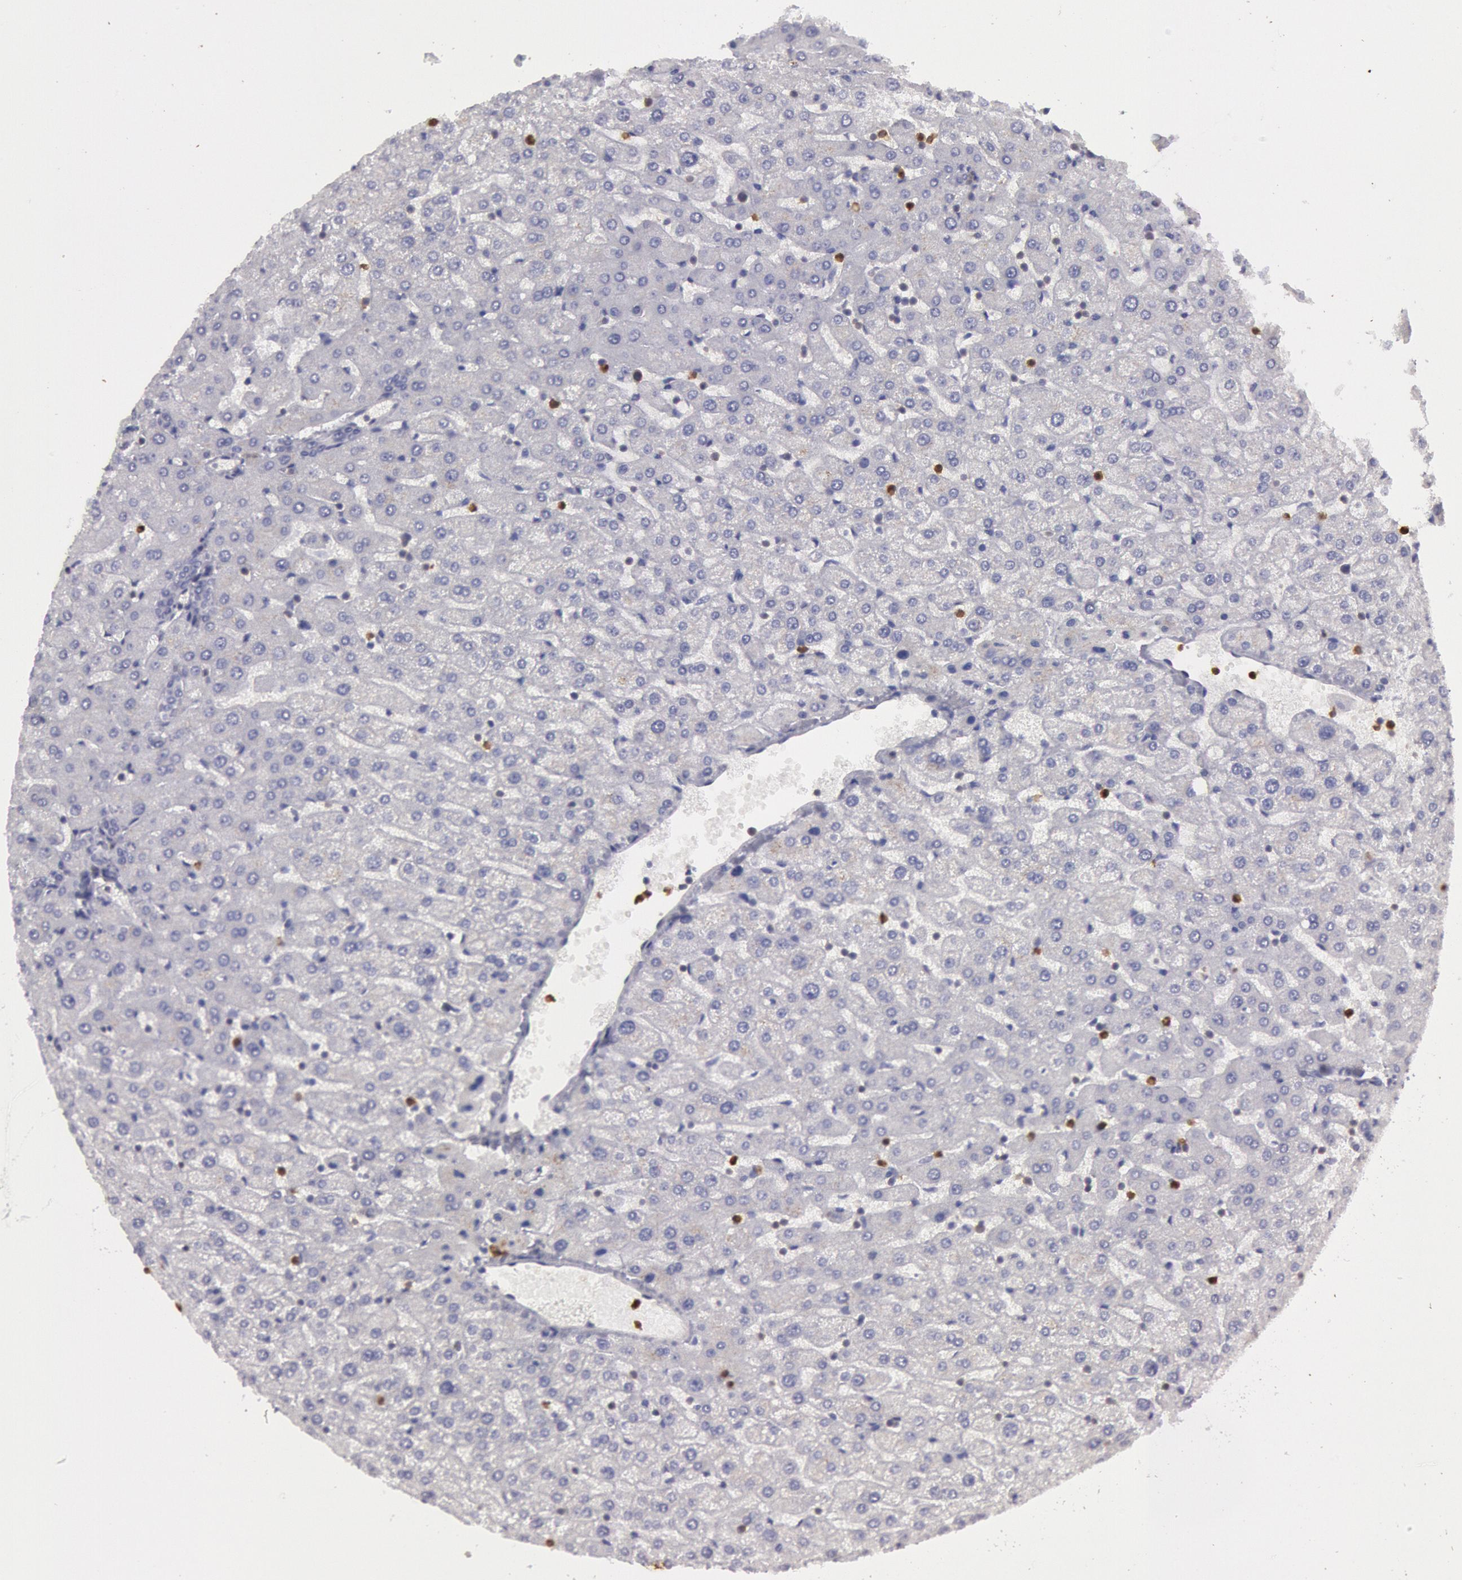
{"staining": {"intensity": "negative", "quantity": "none", "location": "none"}, "tissue": "liver", "cell_type": "Cholangiocytes", "image_type": "normal", "snomed": [{"axis": "morphology", "description": "Normal tissue, NOS"}, {"axis": "morphology", "description": "Fibrosis, NOS"}, {"axis": "topography", "description": "Liver"}], "caption": "Immunohistochemistry (IHC) of unremarkable human liver displays no staining in cholangiocytes.", "gene": "RAB27A", "patient": {"sex": "female", "age": 29}}